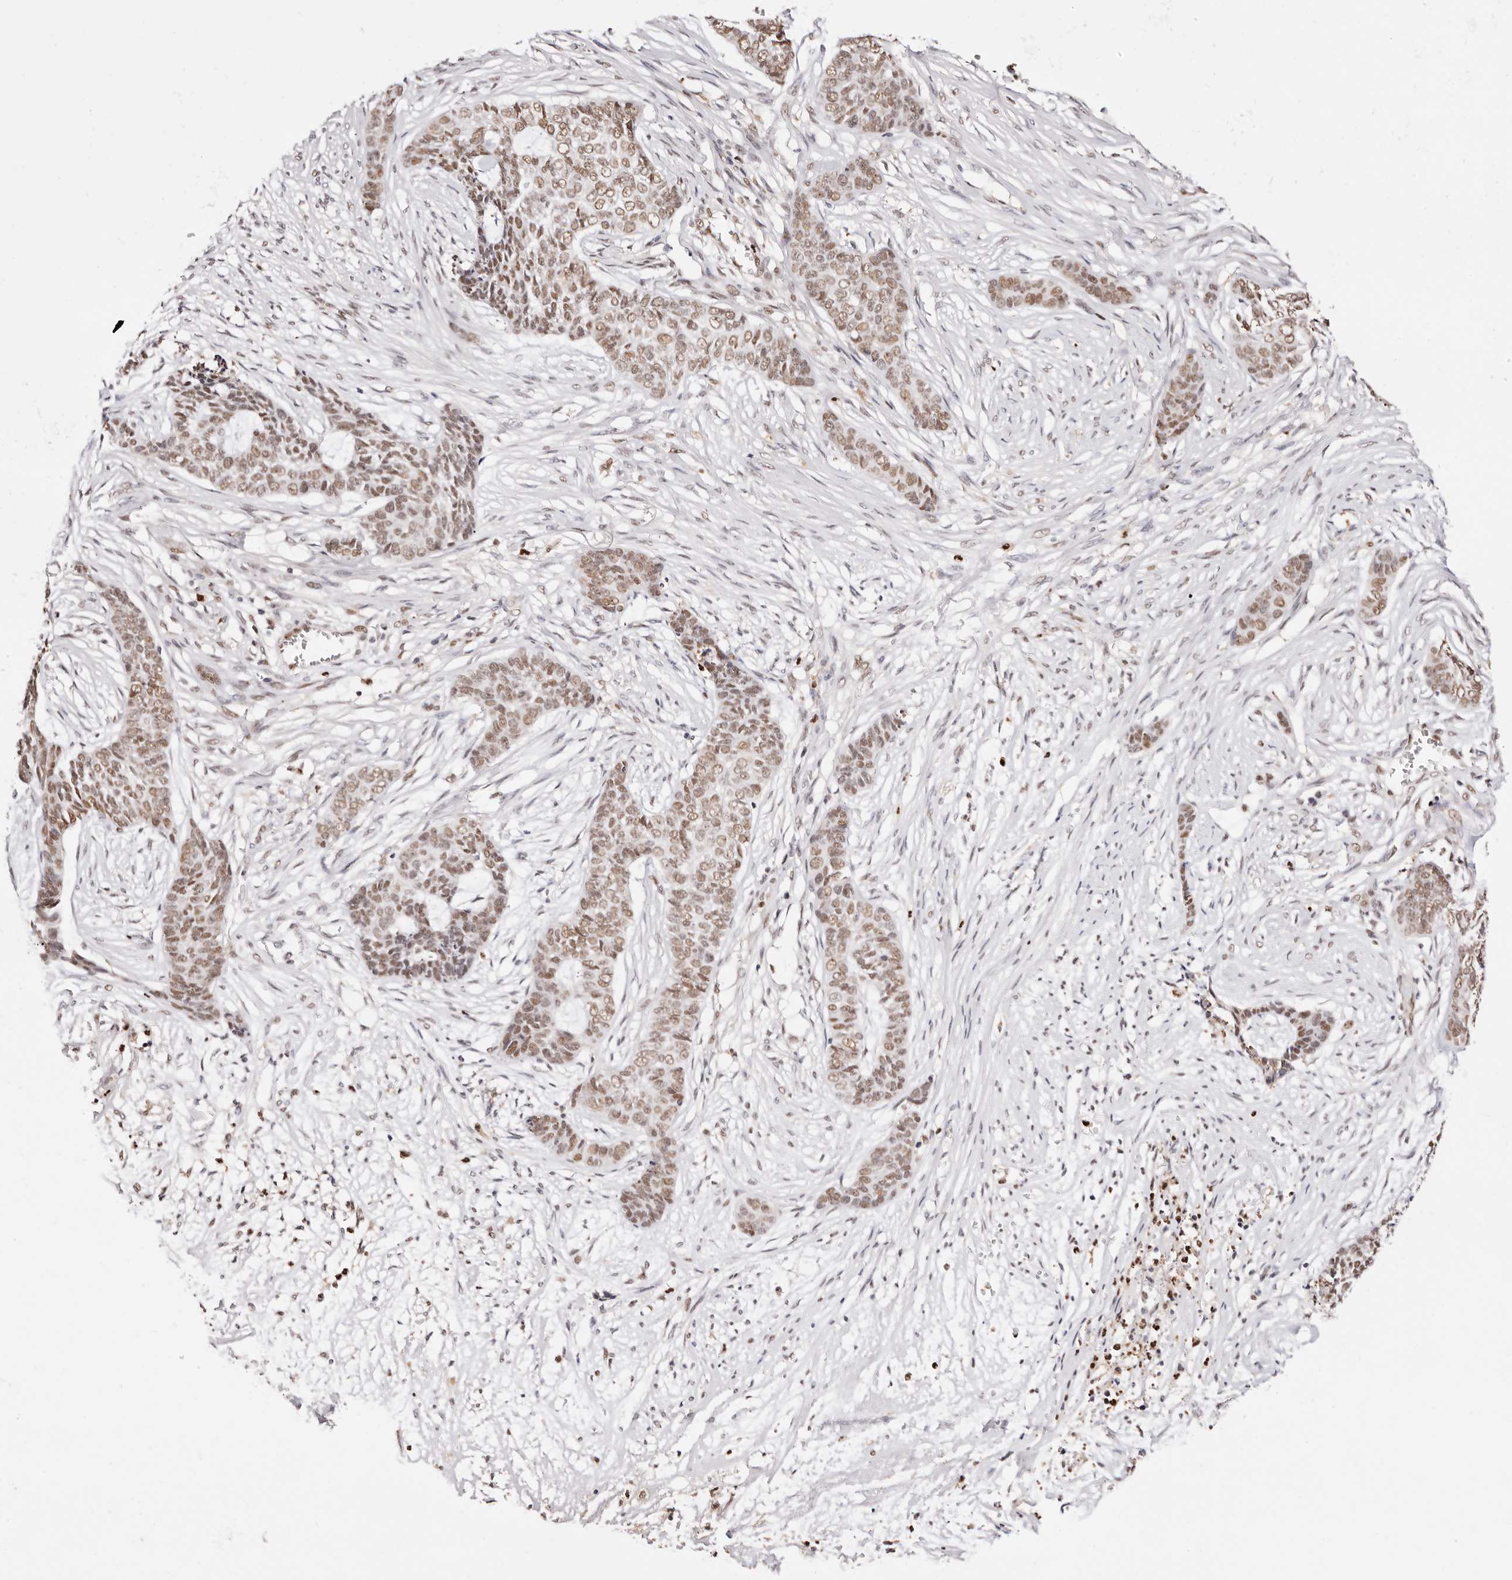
{"staining": {"intensity": "moderate", "quantity": ">75%", "location": "nuclear"}, "tissue": "skin cancer", "cell_type": "Tumor cells", "image_type": "cancer", "snomed": [{"axis": "morphology", "description": "Basal cell carcinoma"}, {"axis": "topography", "description": "Skin"}], "caption": "Tumor cells reveal moderate nuclear positivity in about >75% of cells in basal cell carcinoma (skin).", "gene": "TKT", "patient": {"sex": "female", "age": 64}}